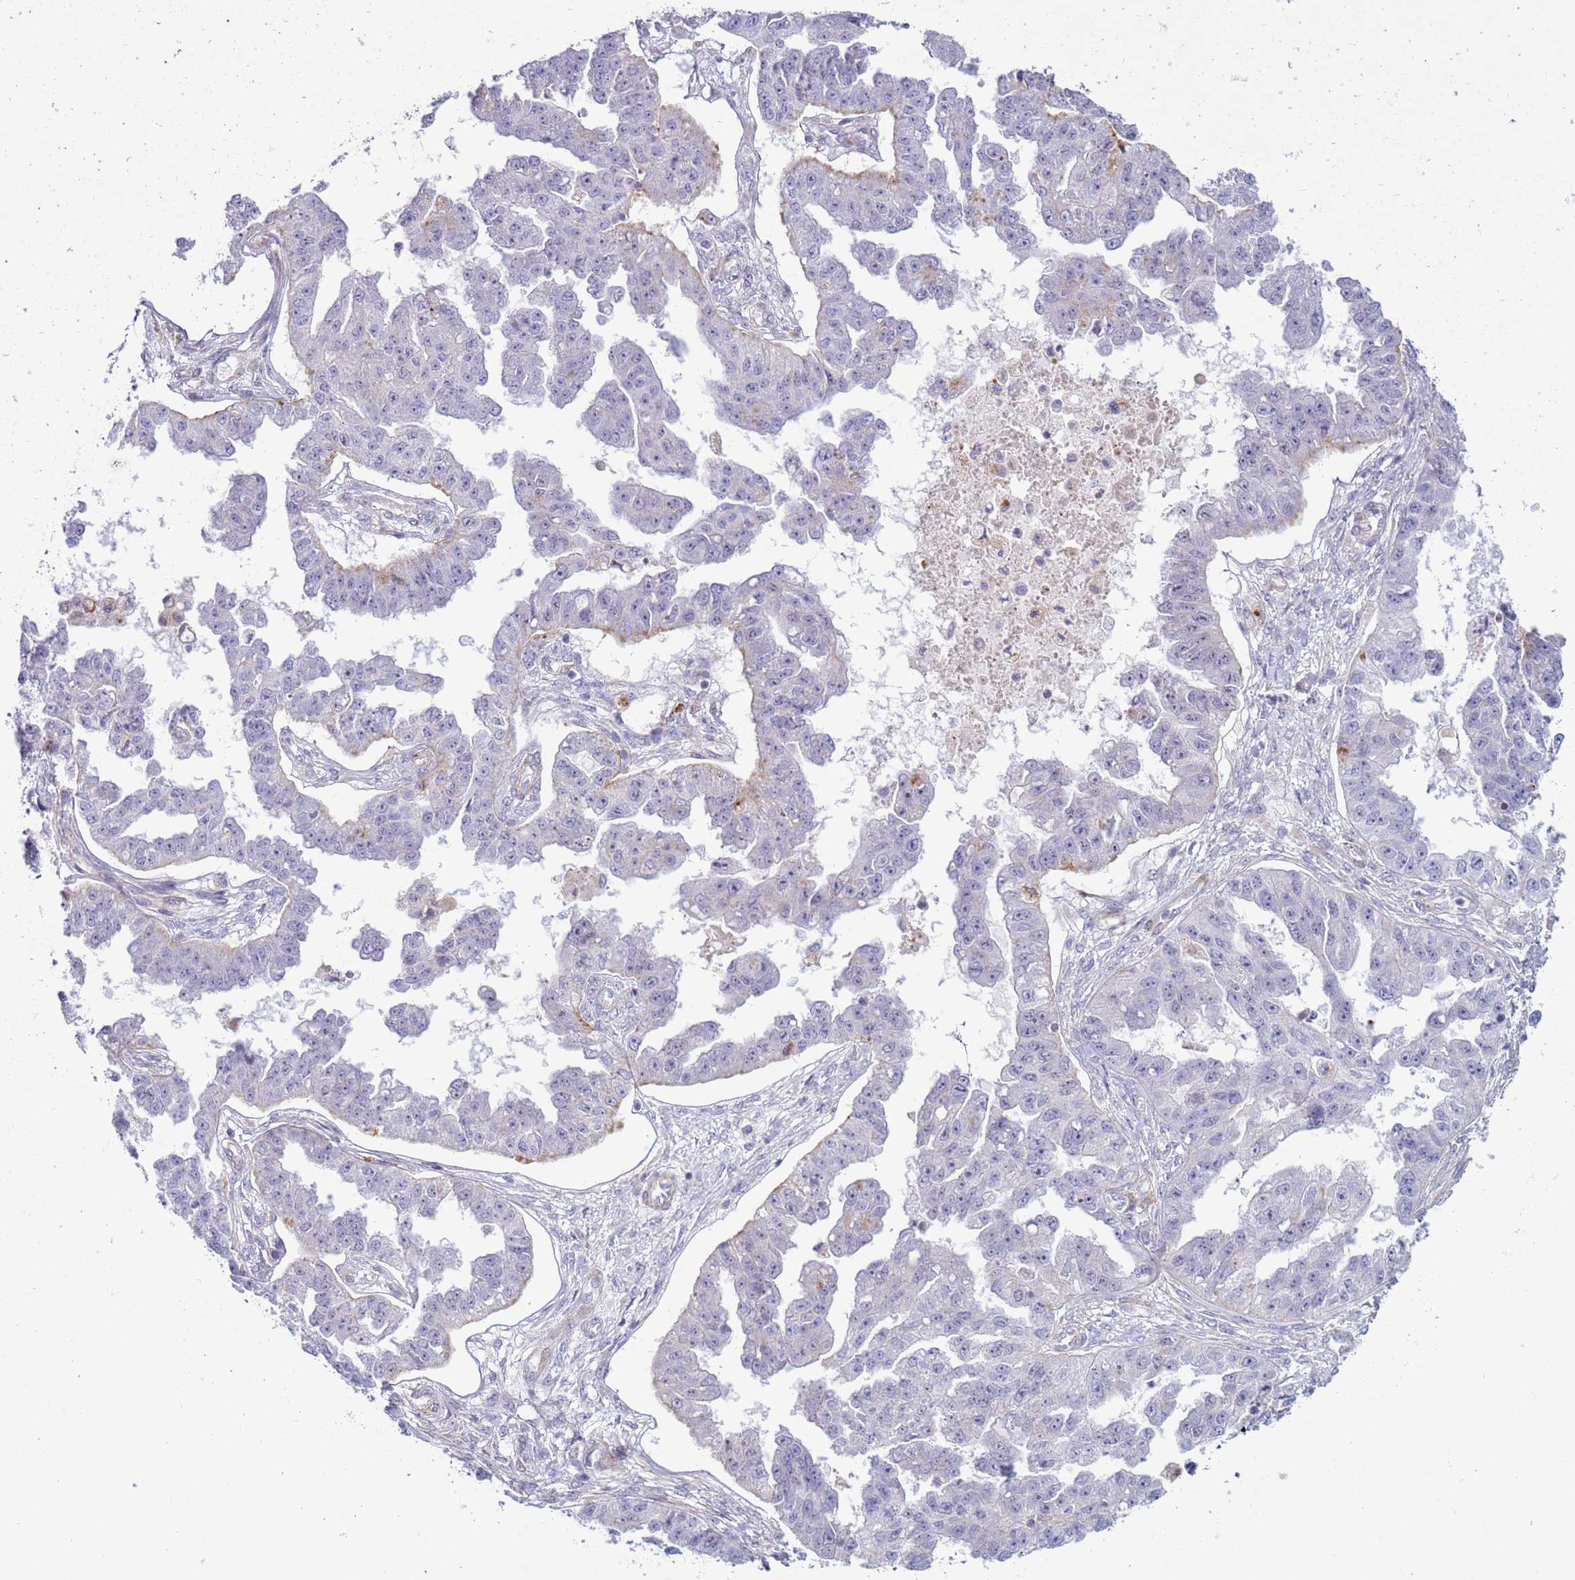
{"staining": {"intensity": "negative", "quantity": "none", "location": "none"}, "tissue": "ovarian cancer", "cell_type": "Tumor cells", "image_type": "cancer", "snomed": [{"axis": "morphology", "description": "Cystadenocarcinoma, serous, NOS"}, {"axis": "topography", "description": "Ovary"}], "caption": "Immunohistochemistry (IHC) of serous cystadenocarcinoma (ovarian) displays no staining in tumor cells. (DAB immunohistochemistry (IHC) visualized using brightfield microscopy, high magnification).", "gene": "HEATR1", "patient": {"sex": "female", "age": 58}}